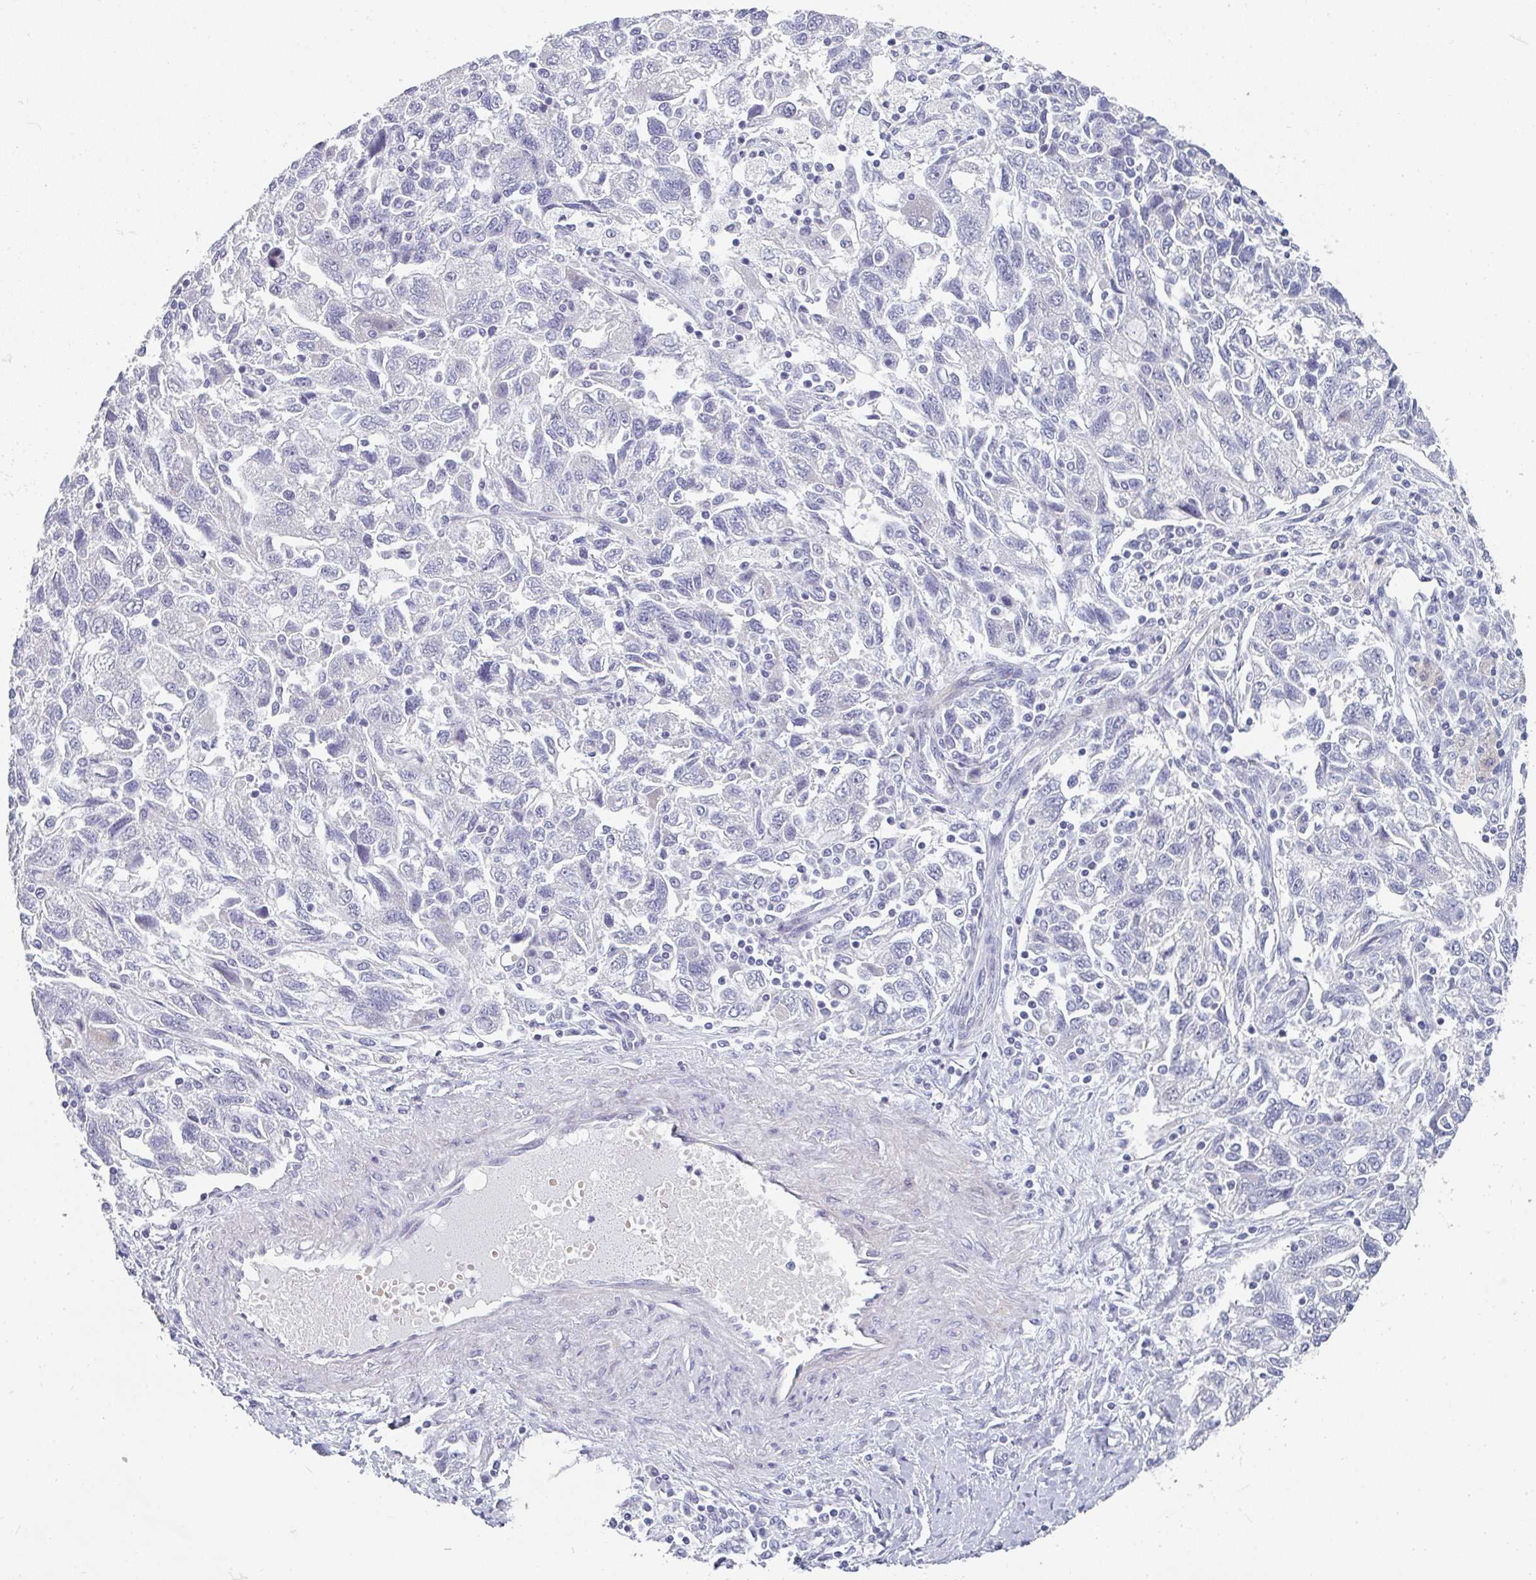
{"staining": {"intensity": "negative", "quantity": "none", "location": "none"}, "tissue": "ovarian cancer", "cell_type": "Tumor cells", "image_type": "cancer", "snomed": [{"axis": "morphology", "description": "Carcinoma, NOS"}, {"axis": "morphology", "description": "Cystadenocarcinoma, serous, NOS"}, {"axis": "topography", "description": "Ovary"}], "caption": "Tumor cells show no significant positivity in carcinoma (ovarian).", "gene": "NEU2", "patient": {"sex": "female", "age": 69}}